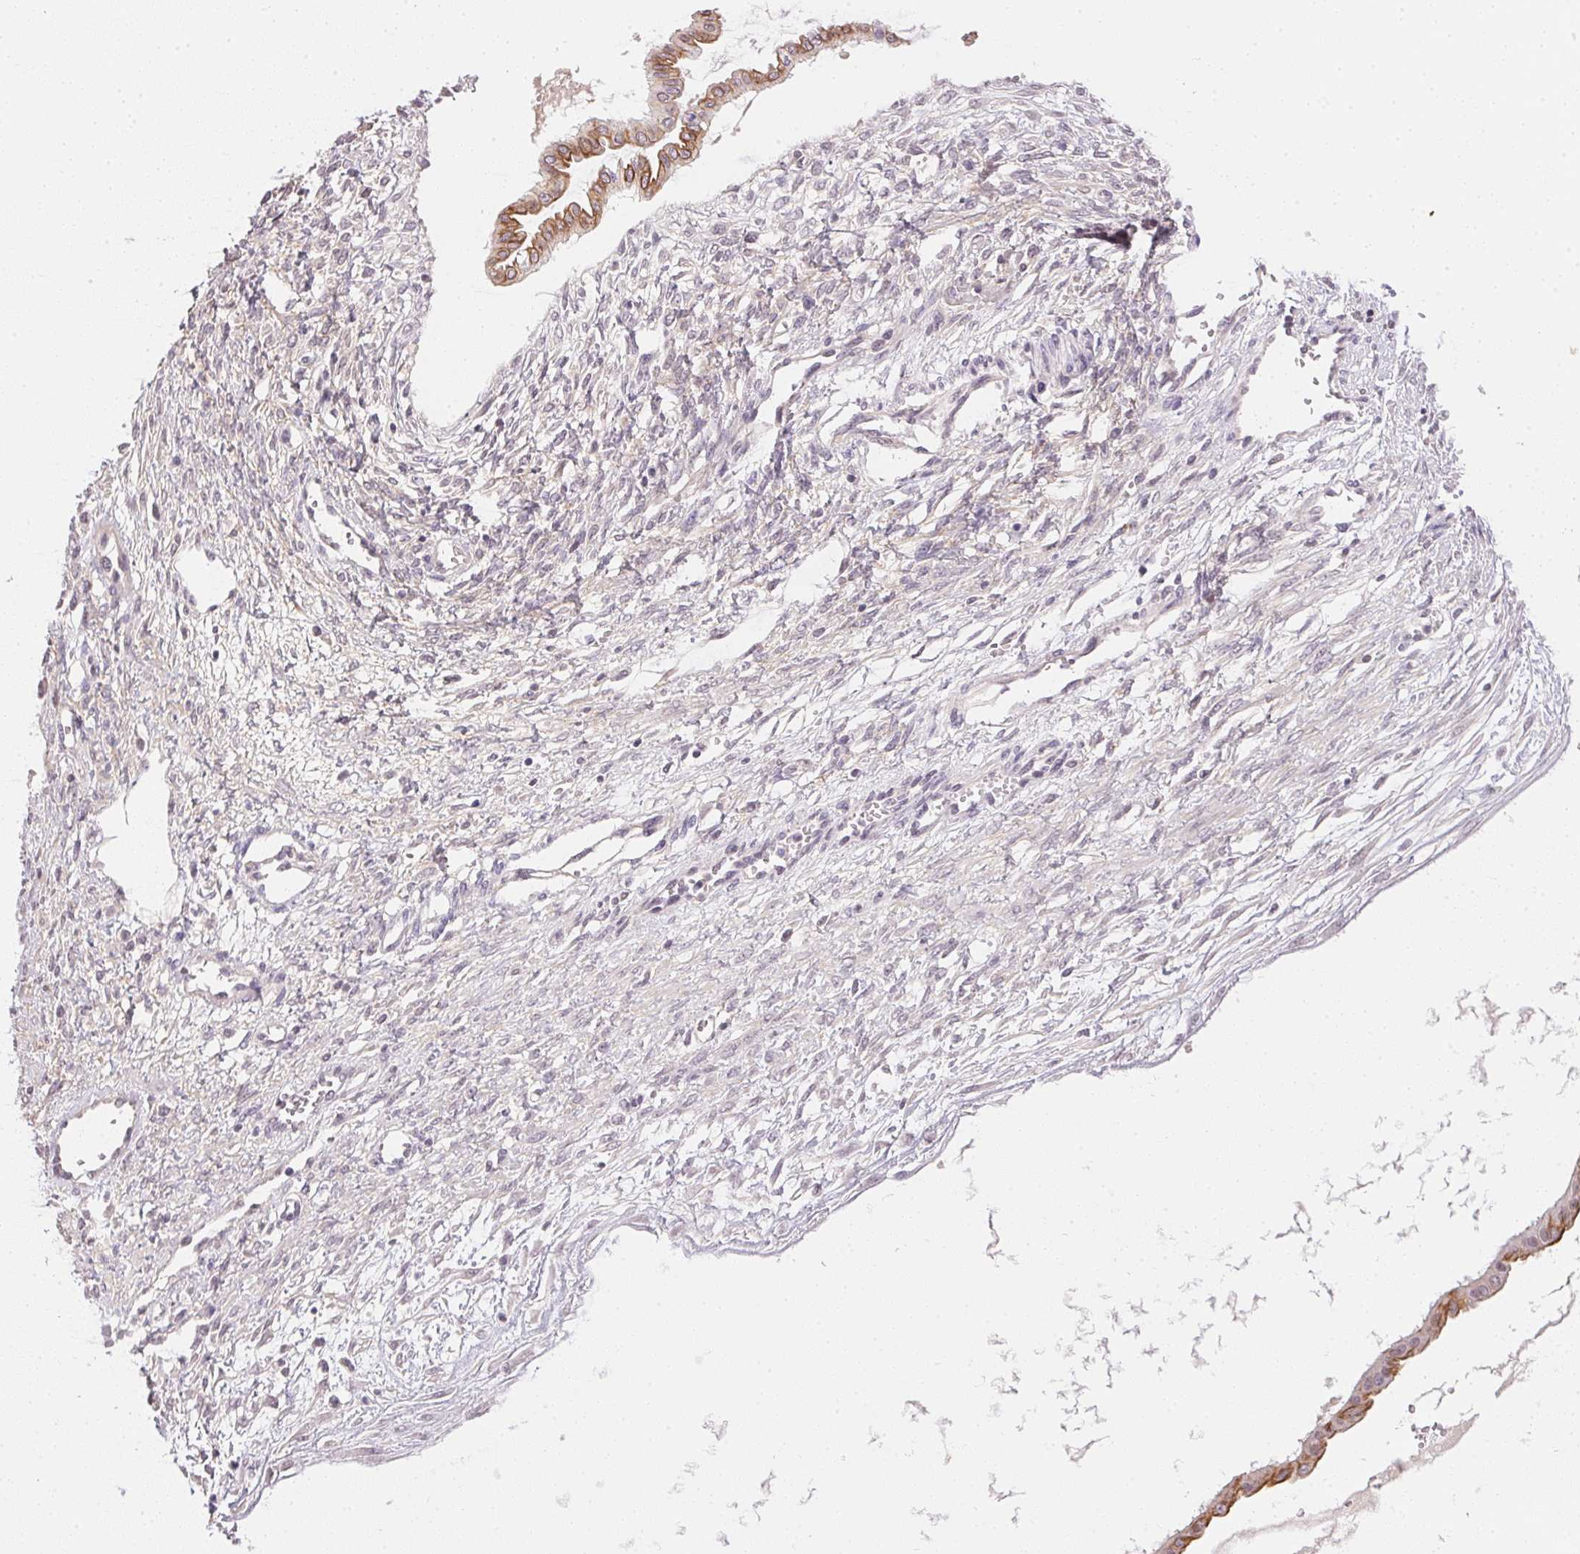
{"staining": {"intensity": "moderate", "quantity": "<25%", "location": "cytoplasmic/membranous"}, "tissue": "ovarian cancer", "cell_type": "Tumor cells", "image_type": "cancer", "snomed": [{"axis": "morphology", "description": "Cystadenocarcinoma, mucinous, NOS"}, {"axis": "topography", "description": "Ovary"}], "caption": "DAB (3,3'-diaminobenzidine) immunohistochemical staining of ovarian mucinous cystadenocarcinoma demonstrates moderate cytoplasmic/membranous protein expression in approximately <25% of tumor cells.", "gene": "FNDC4", "patient": {"sex": "female", "age": 73}}